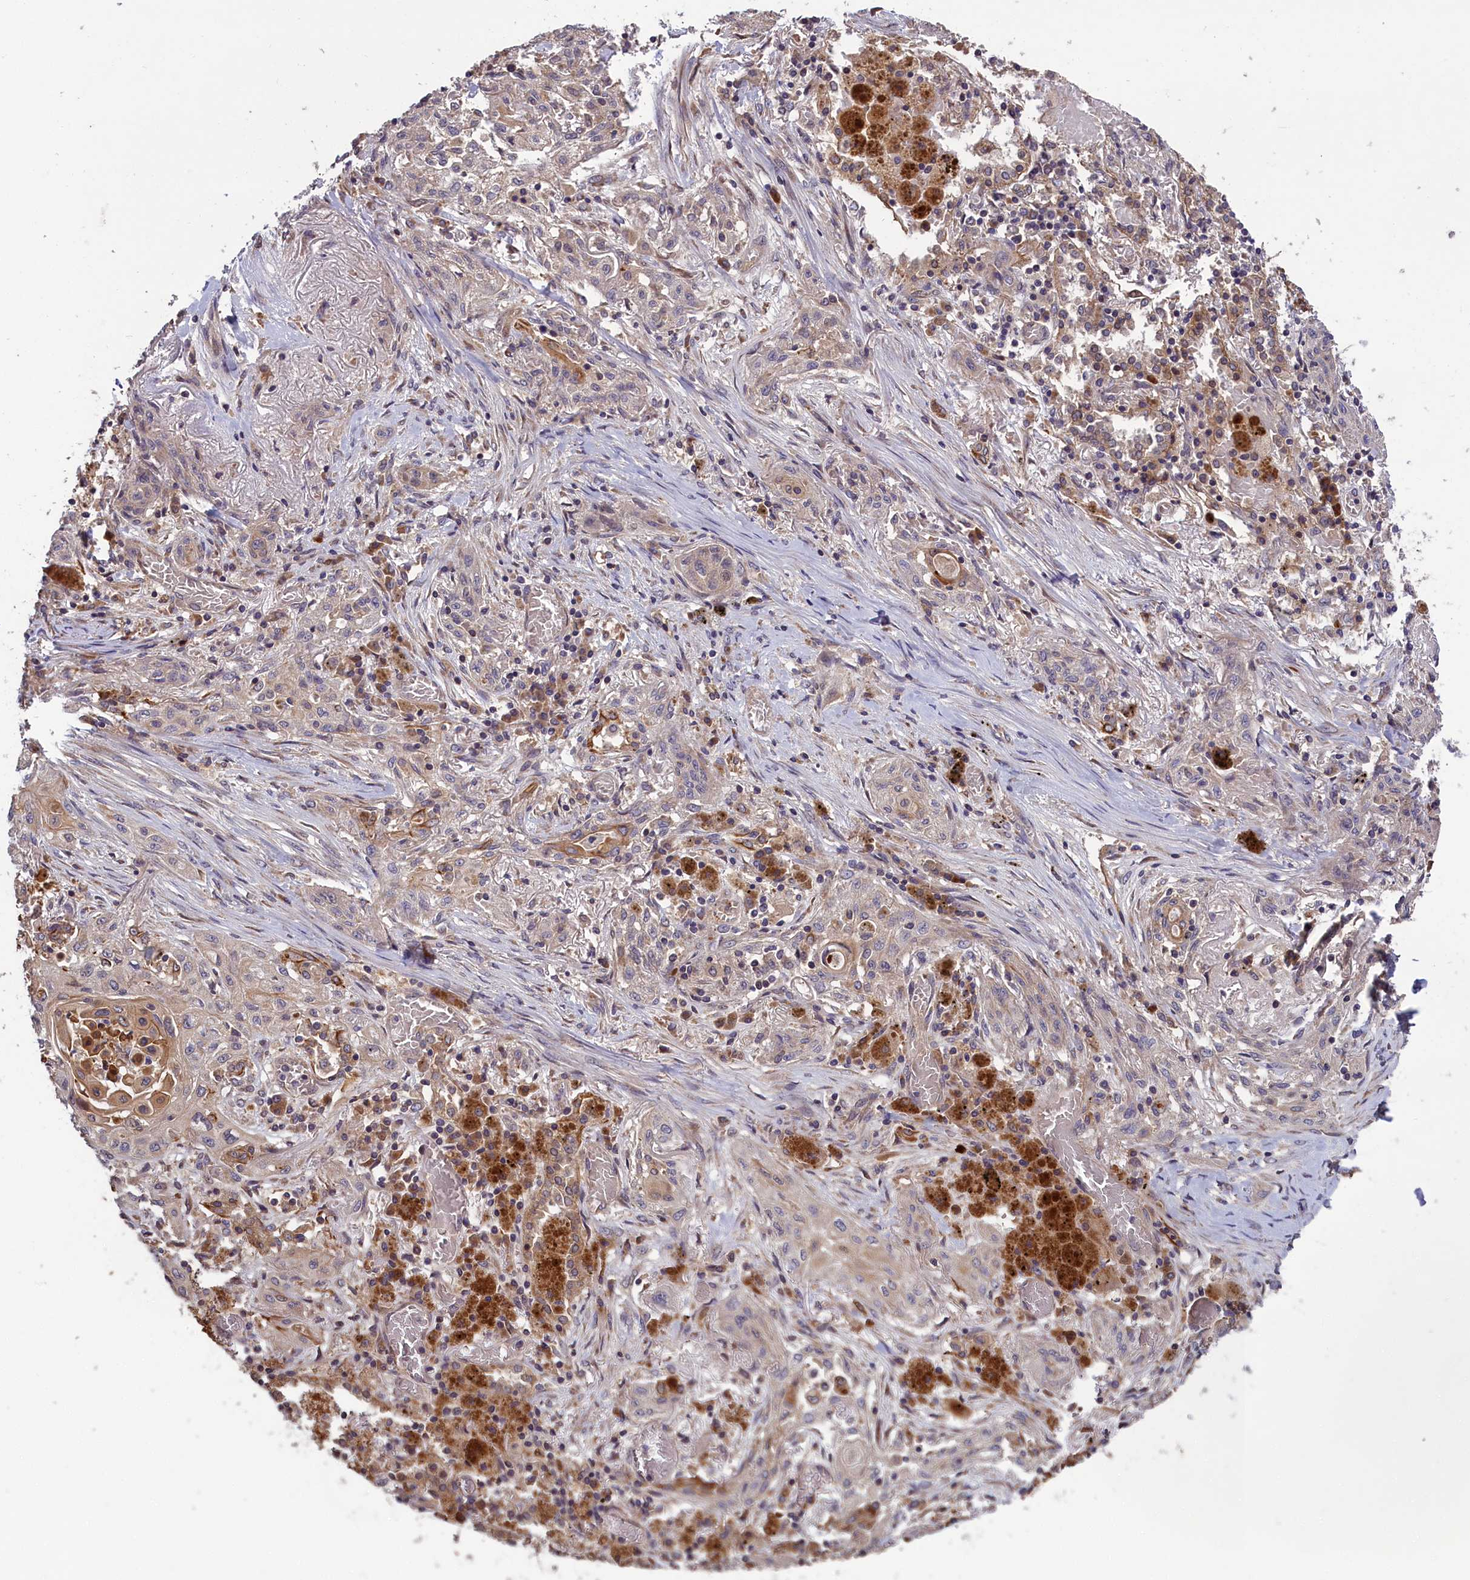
{"staining": {"intensity": "moderate", "quantity": "<25%", "location": "cytoplasmic/membranous"}, "tissue": "lung cancer", "cell_type": "Tumor cells", "image_type": "cancer", "snomed": [{"axis": "morphology", "description": "Squamous cell carcinoma, NOS"}, {"axis": "topography", "description": "Lung"}], "caption": "Tumor cells display low levels of moderate cytoplasmic/membranous expression in about <25% of cells in human lung cancer.", "gene": "DENND1B", "patient": {"sex": "female", "age": 47}}